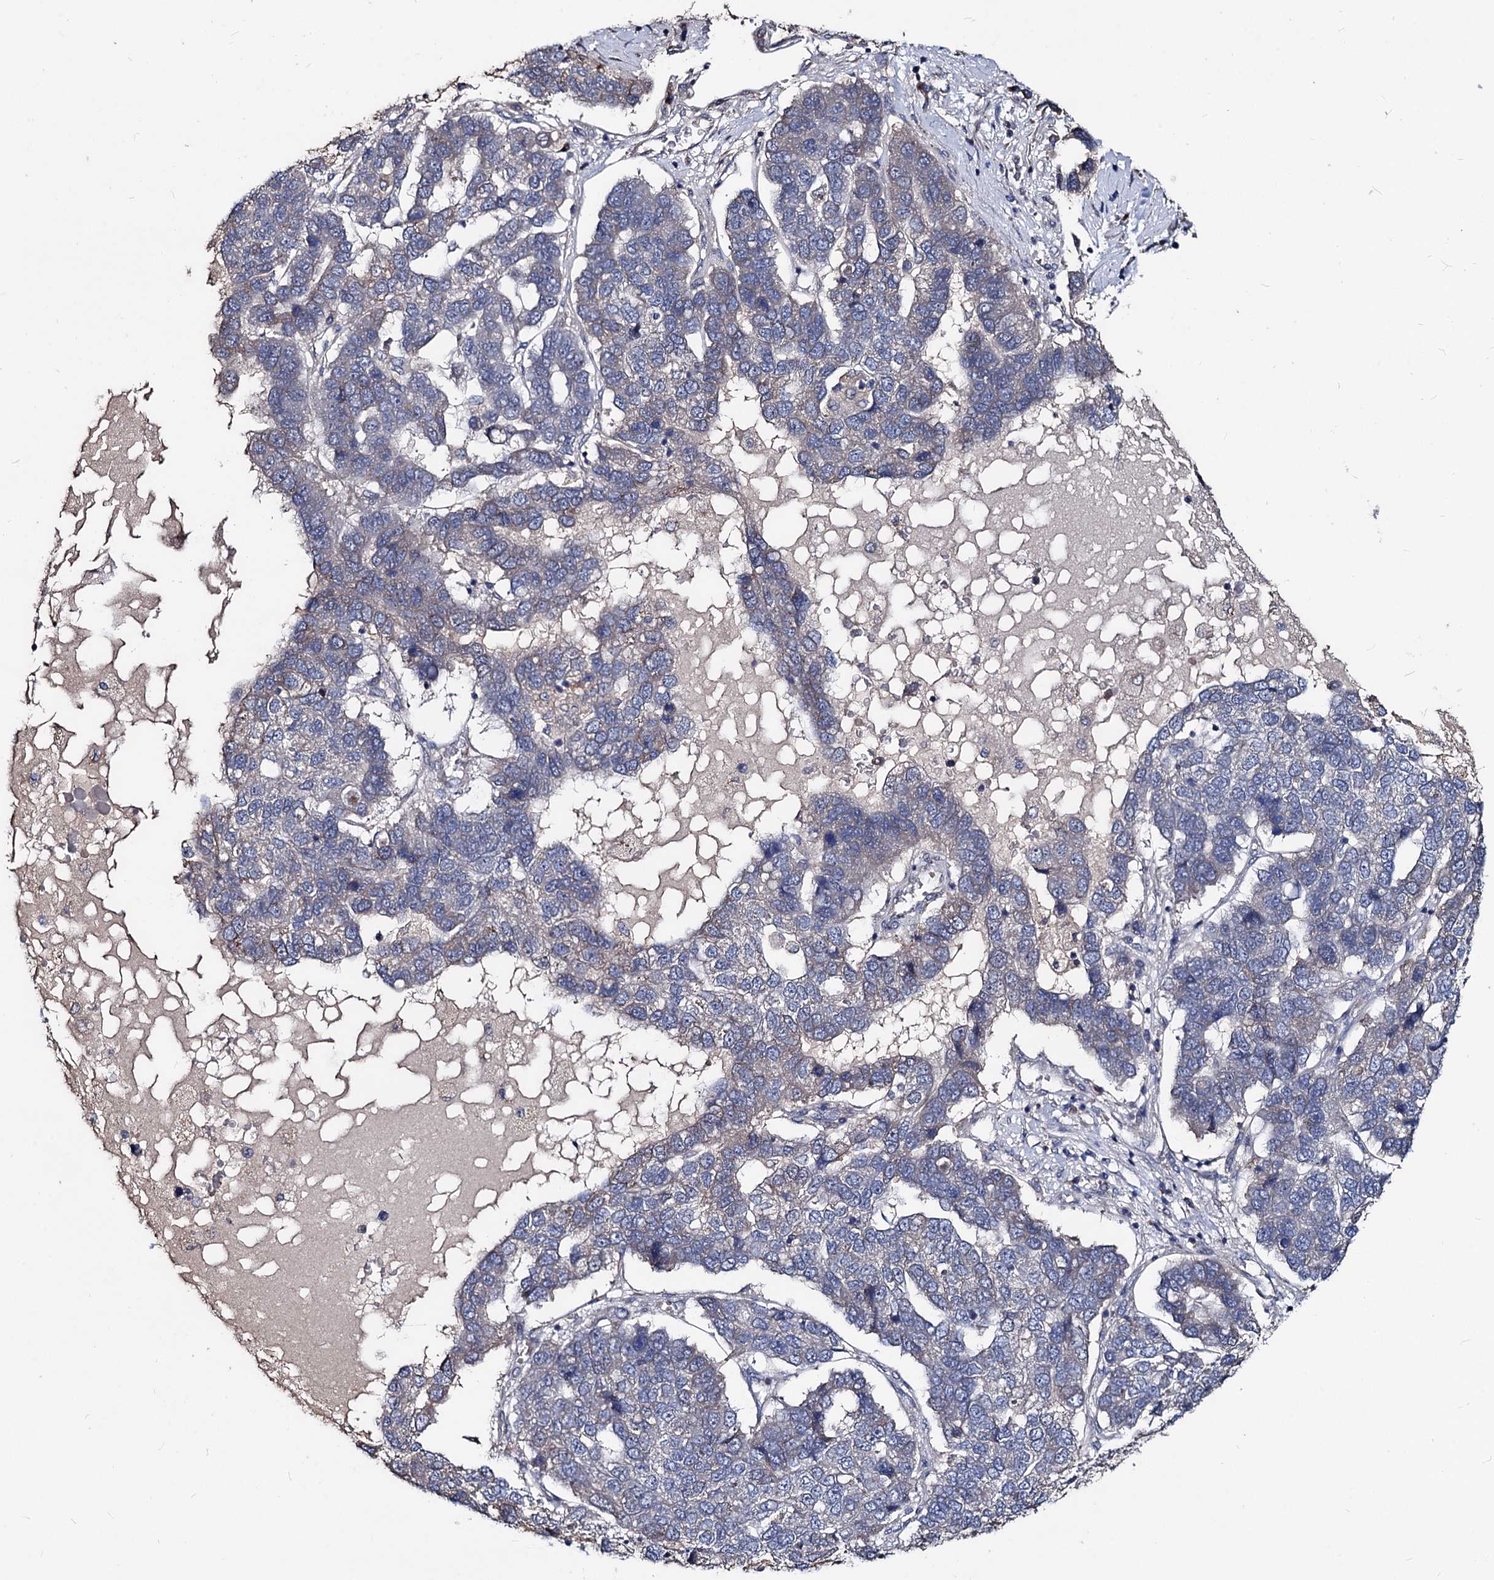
{"staining": {"intensity": "negative", "quantity": "none", "location": "none"}, "tissue": "pancreatic cancer", "cell_type": "Tumor cells", "image_type": "cancer", "snomed": [{"axis": "morphology", "description": "Adenocarcinoma, NOS"}, {"axis": "topography", "description": "Pancreas"}], "caption": "Human adenocarcinoma (pancreatic) stained for a protein using IHC displays no staining in tumor cells.", "gene": "SMAGP", "patient": {"sex": "female", "age": 61}}